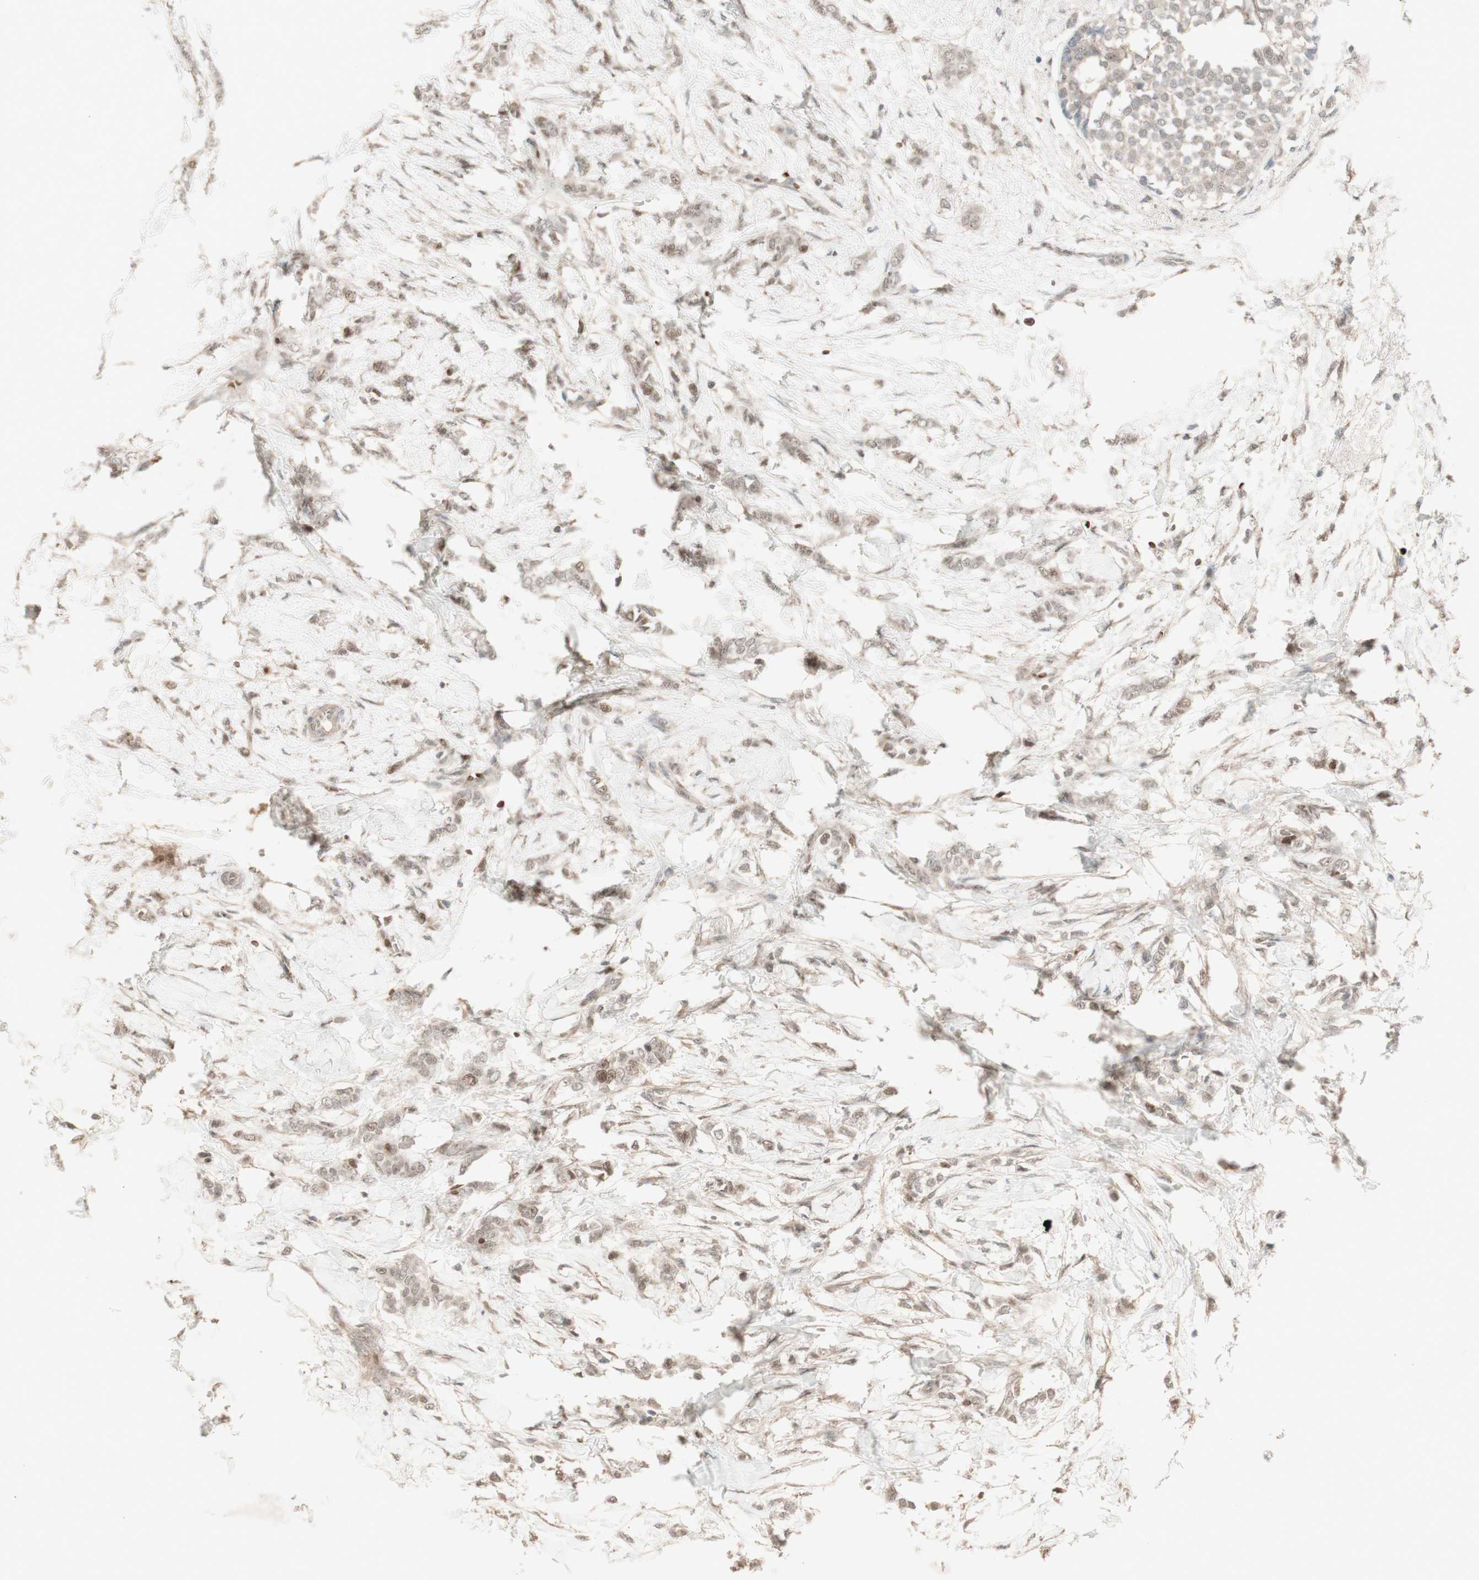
{"staining": {"intensity": "moderate", "quantity": "<25%", "location": "cytoplasmic/membranous,nuclear"}, "tissue": "breast cancer", "cell_type": "Tumor cells", "image_type": "cancer", "snomed": [{"axis": "morphology", "description": "Lobular carcinoma, in situ"}, {"axis": "morphology", "description": "Lobular carcinoma"}, {"axis": "topography", "description": "Breast"}], "caption": "Breast cancer stained for a protein (brown) exhibits moderate cytoplasmic/membranous and nuclear positive expression in approximately <25% of tumor cells.", "gene": "MSH6", "patient": {"sex": "female", "age": 41}}